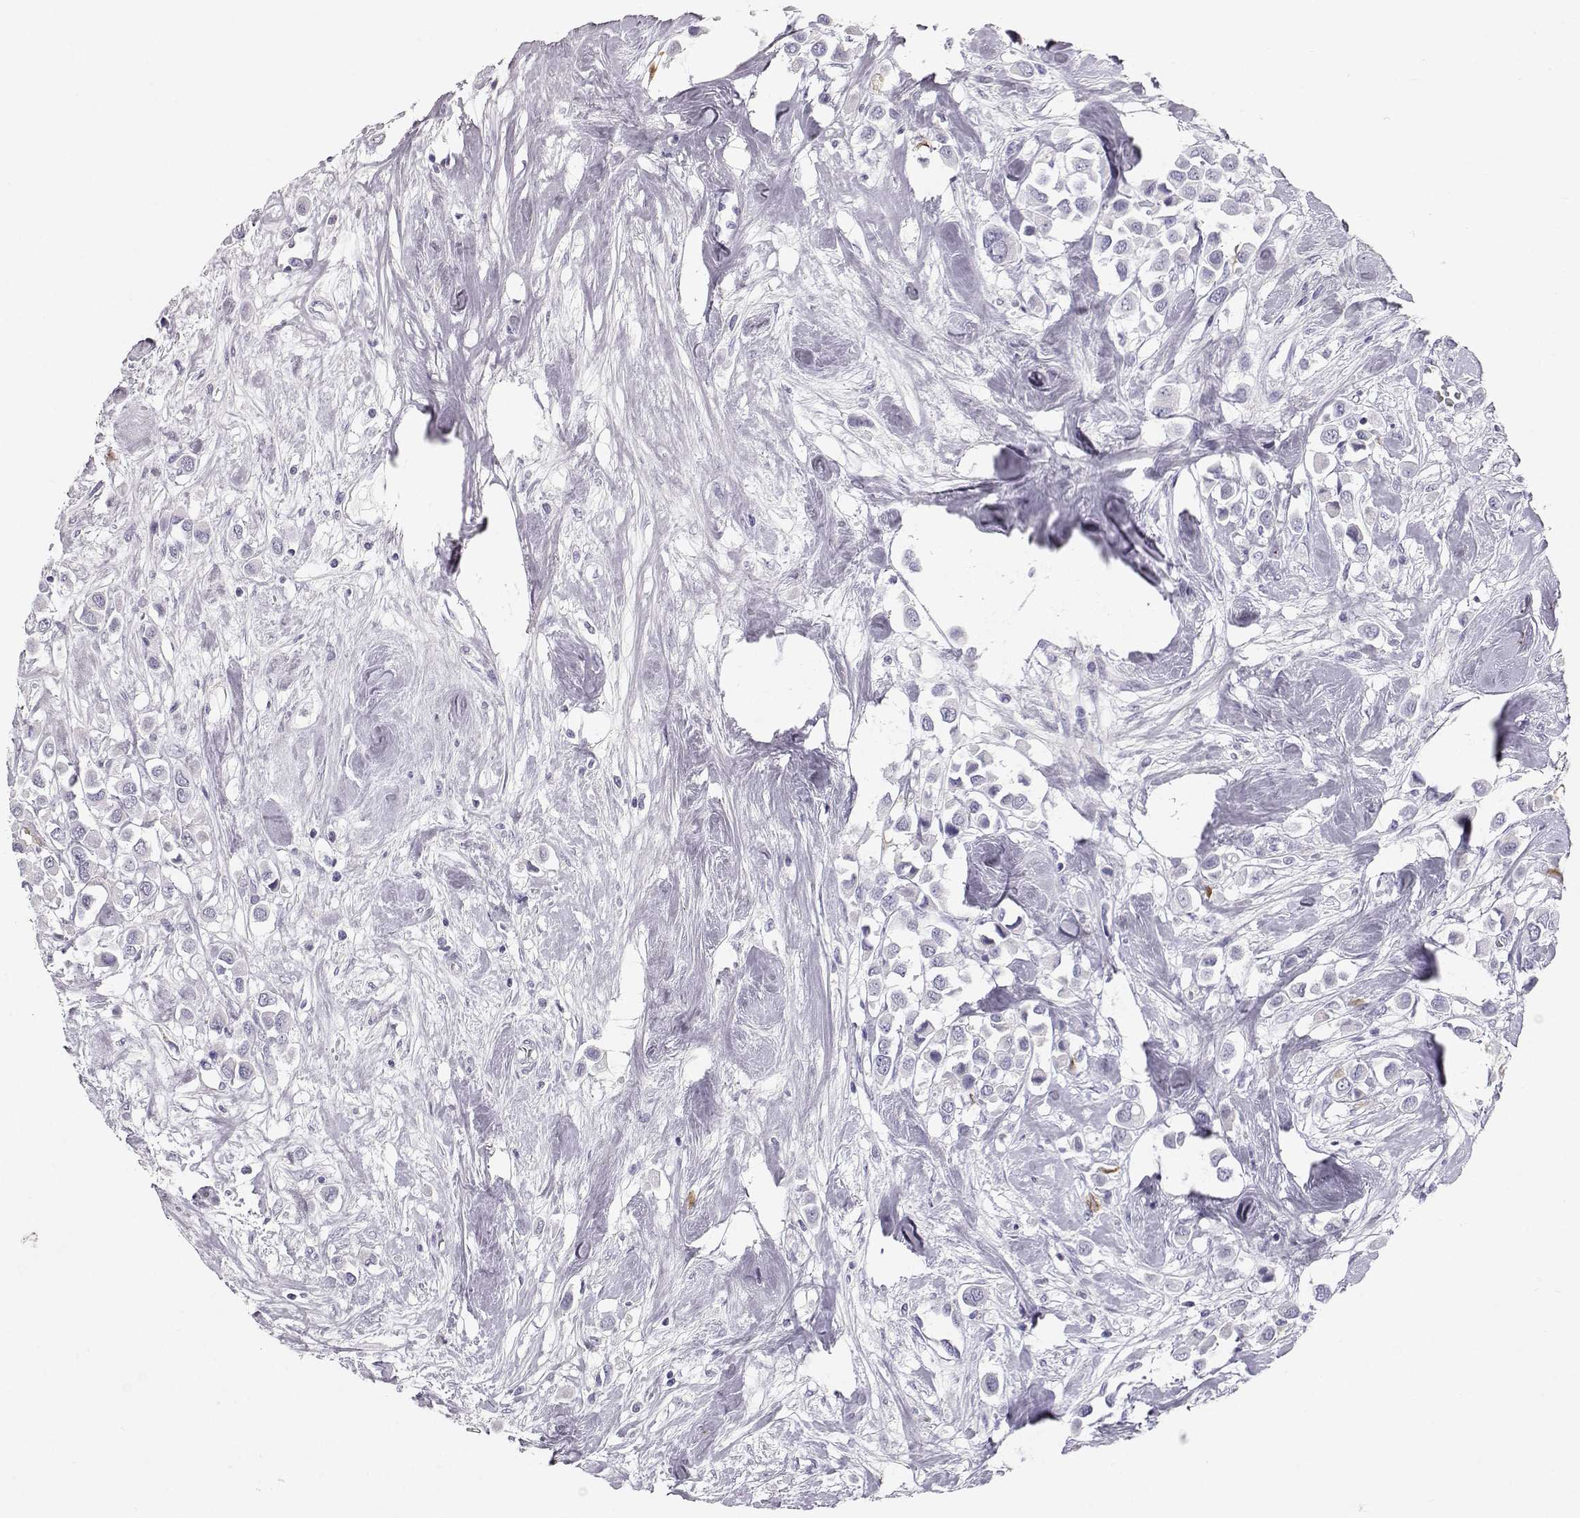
{"staining": {"intensity": "negative", "quantity": "none", "location": "none"}, "tissue": "breast cancer", "cell_type": "Tumor cells", "image_type": "cancer", "snomed": [{"axis": "morphology", "description": "Duct carcinoma"}, {"axis": "topography", "description": "Breast"}], "caption": "Invasive ductal carcinoma (breast) was stained to show a protein in brown. There is no significant positivity in tumor cells.", "gene": "KRTAP16-1", "patient": {"sex": "female", "age": 61}}